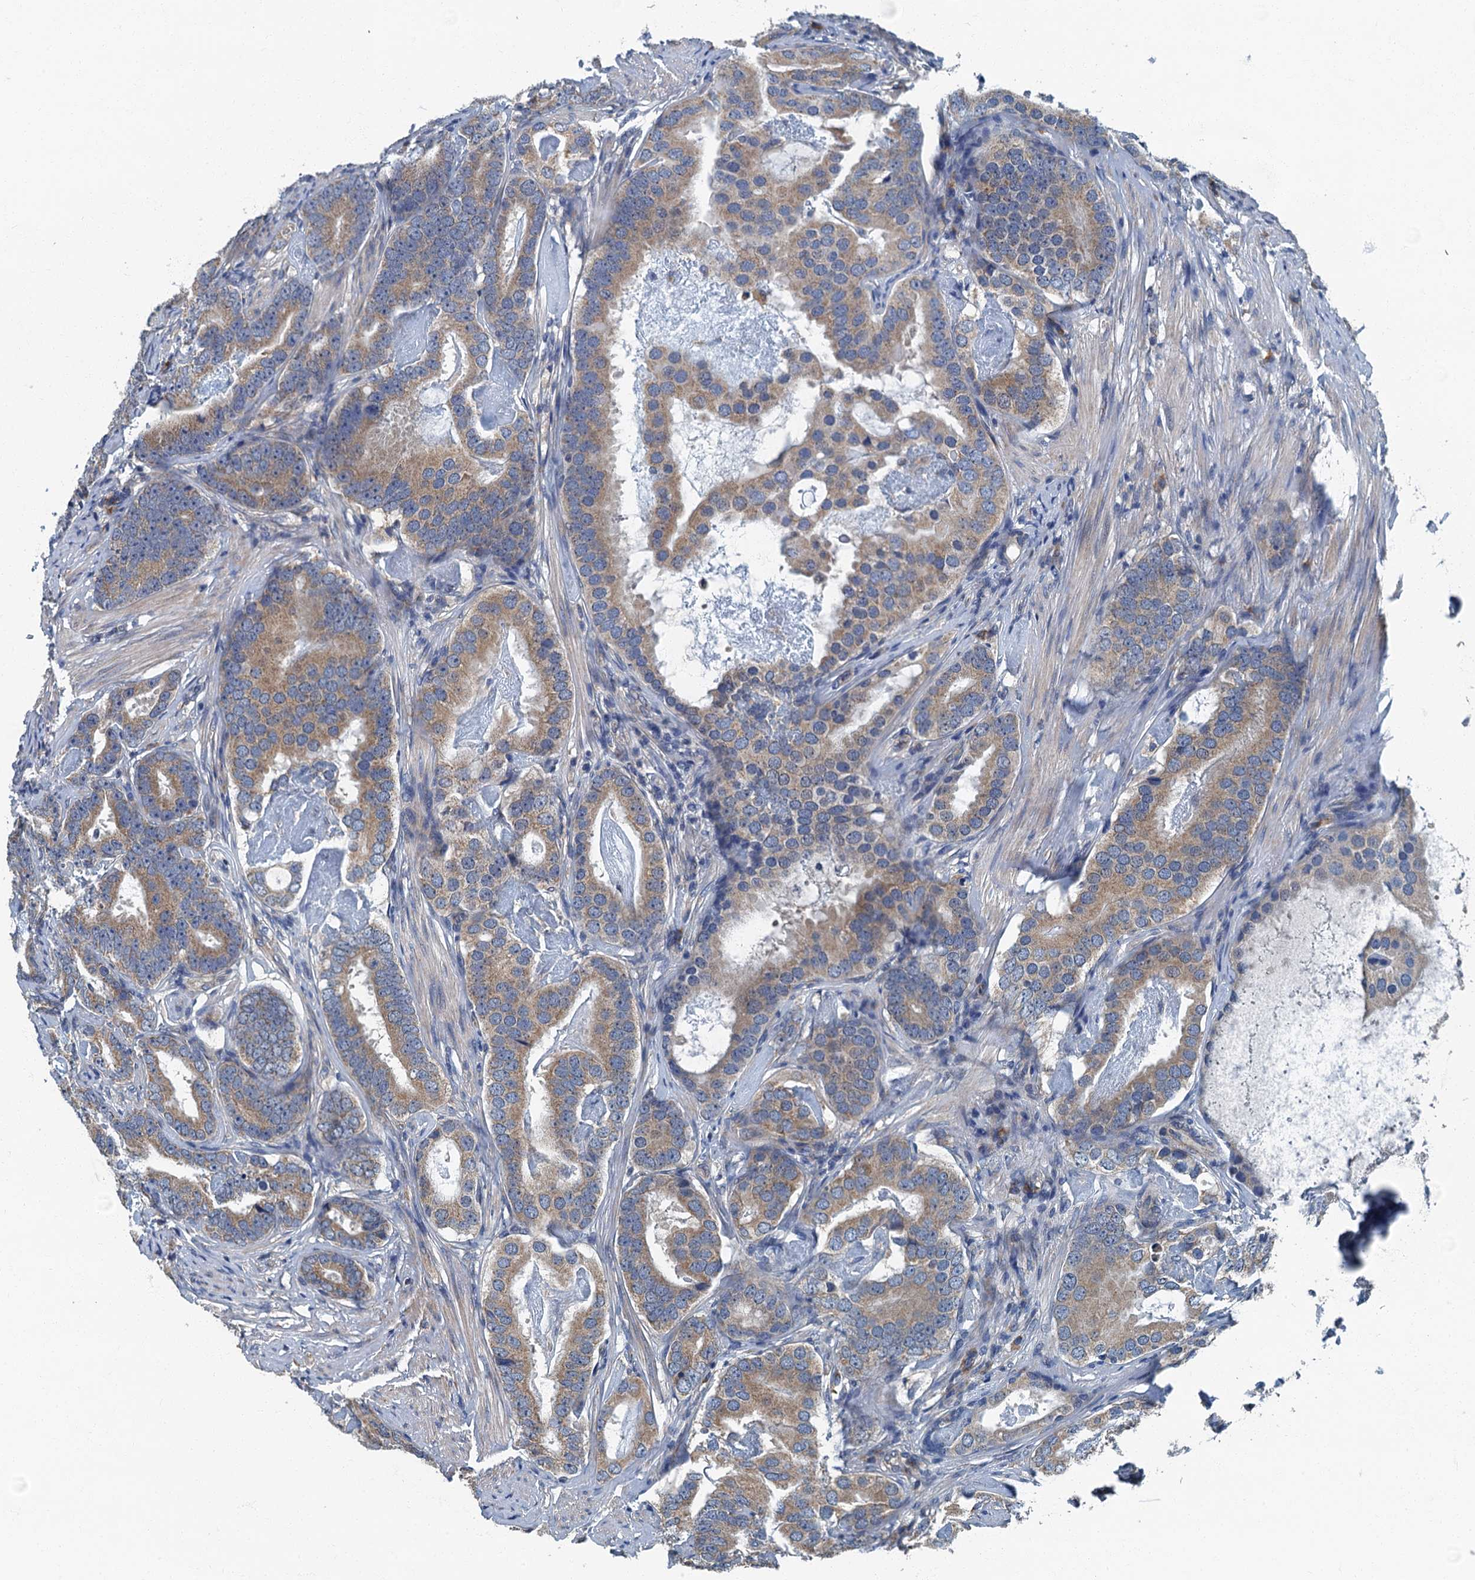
{"staining": {"intensity": "moderate", "quantity": "25%-75%", "location": "cytoplasmic/membranous"}, "tissue": "prostate cancer", "cell_type": "Tumor cells", "image_type": "cancer", "snomed": [{"axis": "morphology", "description": "Adenocarcinoma, Low grade"}, {"axis": "topography", "description": "Prostate"}], "caption": "IHC (DAB) staining of human prostate adenocarcinoma (low-grade) displays moderate cytoplasmic/membranous protein staining in about 25%-75% of tumor cells.", "gene": "DDX49", "patient": {"sex": "male", "age": 71}}